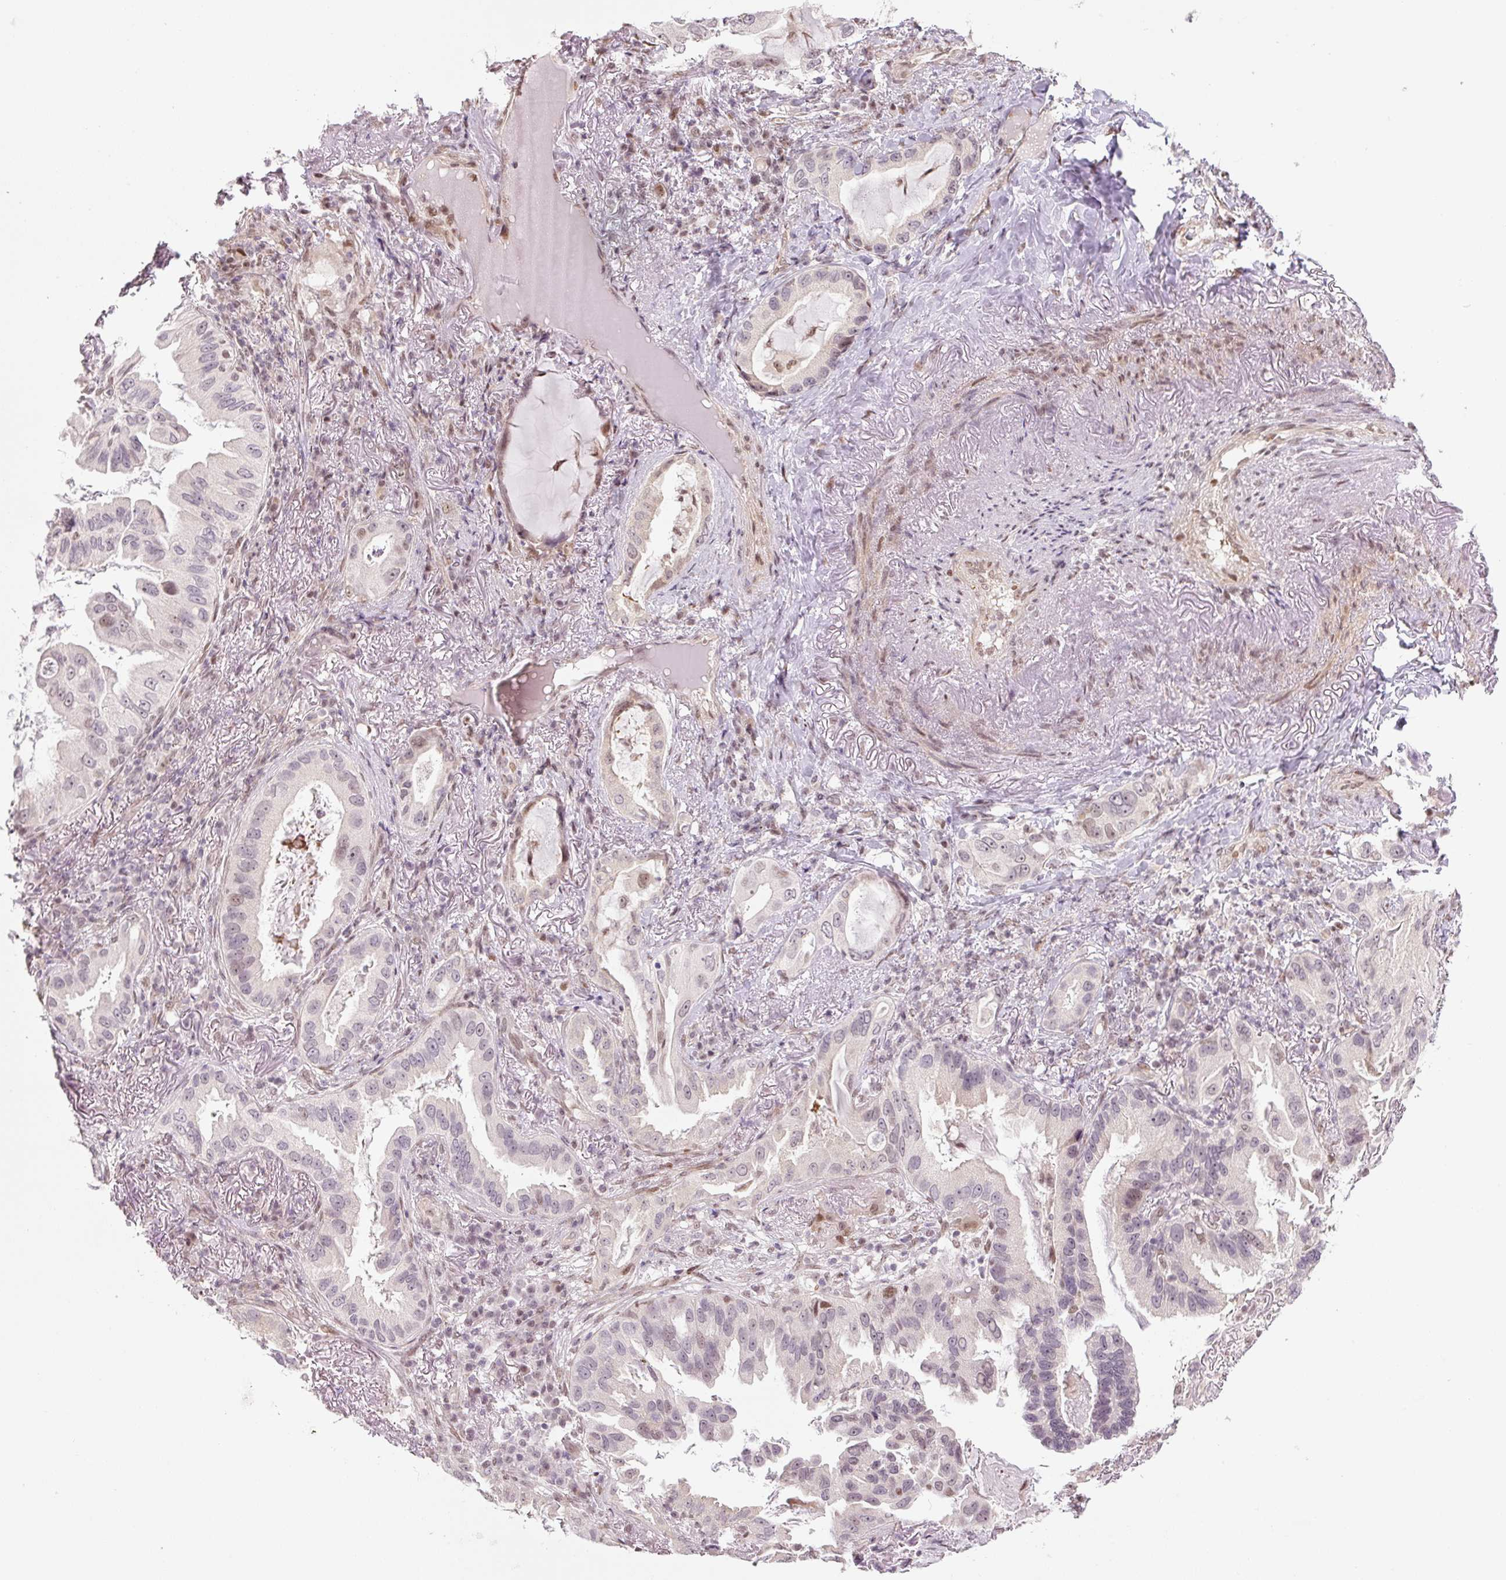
{"staining": {"intensity": "moderate", "quantity": "<25%", "location": "nuclear"}, "tissue": "lung cancer", "cell_type": "Tumor cells", "image_type": "cancer", "snomed": [{"axis": "morphology", "description": "Adenocarcinoma, NOS"}, {"axis": "topography", "description": "Lung"}], "caption": "Human adenocarcinoma (lung) stained with a brown dye demonstrates moderate nuclear positive expression in approximately <25% of tumor cells.", "gene": "TCFL5", "patient": {"sex": "female", "age": 69}}